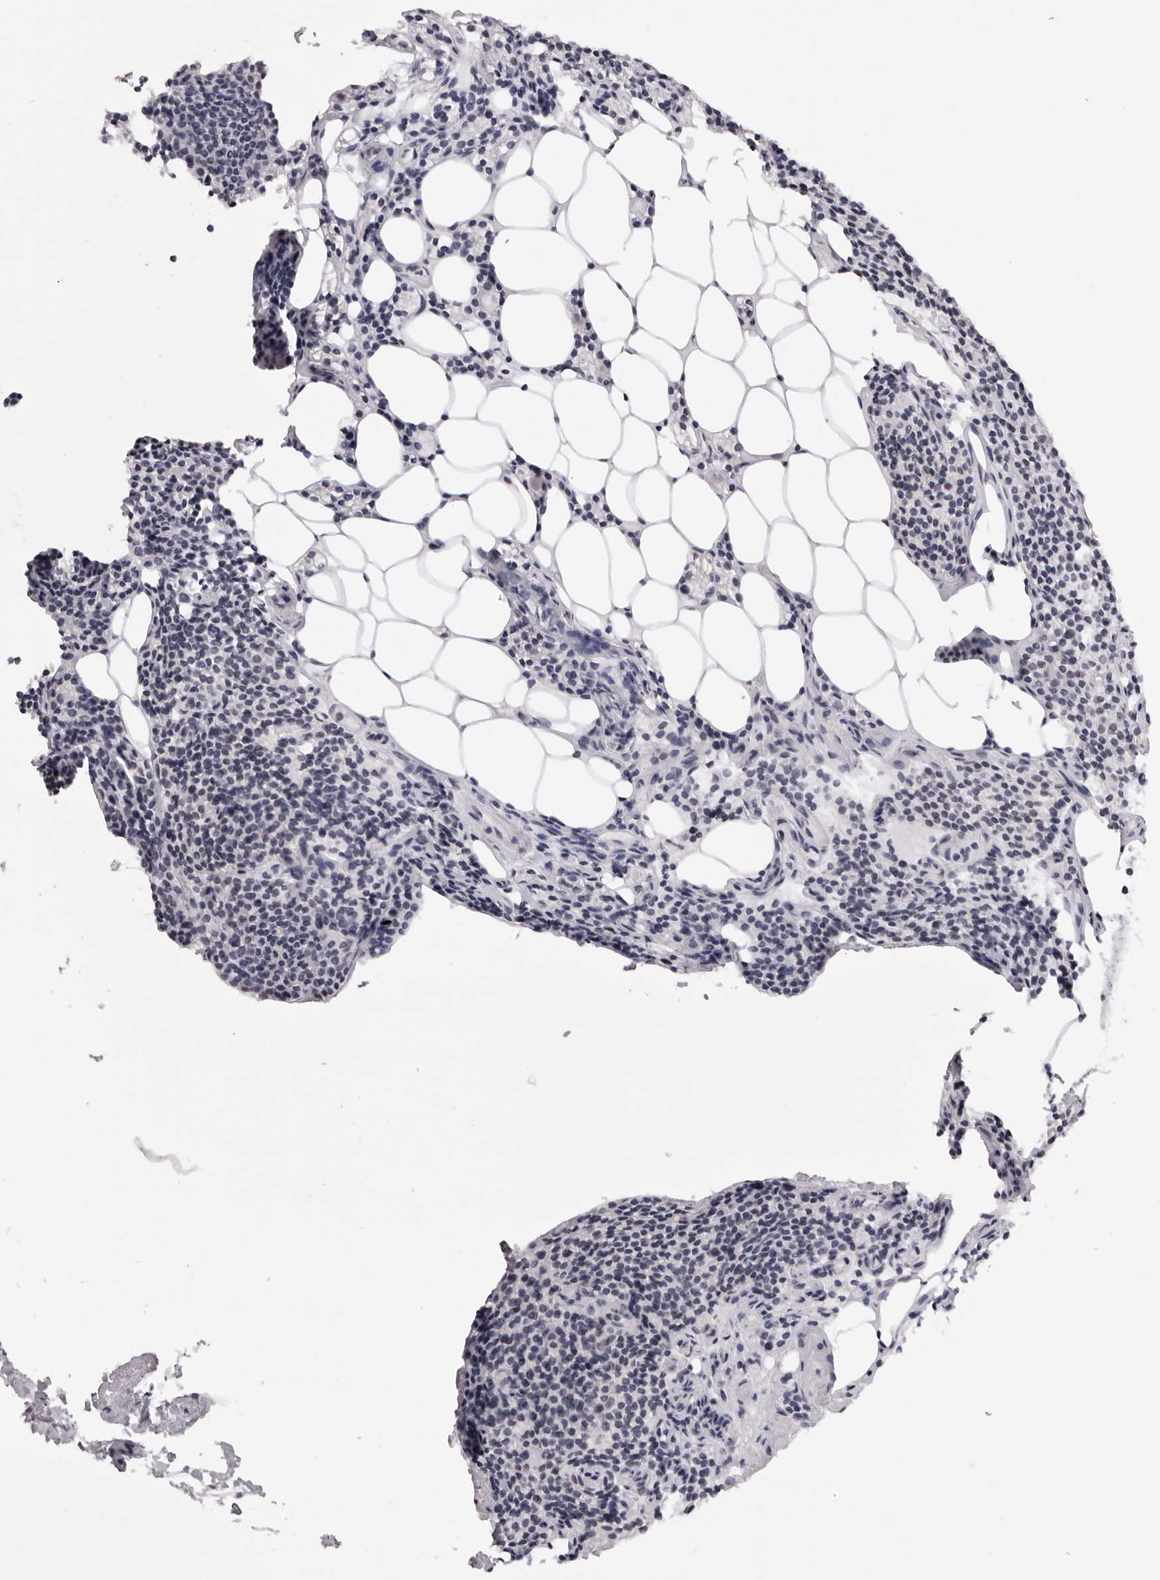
{"staining": {"intensity": "negative", "quantity": "none", "location": "none"}, "tissue": "parathyroid gland", "cell_type": "Glandular cells", "image_type": "normal", "snomed": [{"axis": "morphology", "description": "Normal tissue, NOS"}, {"axis": "topography", "description": "Parathyroid gland"}], "caption": "Micrograph shows no significant protein expression in glandular cells of normal parathyroid gland. The staining is performed using DAB brown chromogen with nuclei counter-stained in using hematoxylin.", "gene": "MAFK", "patient": {"sex": "female", "age": 71}}